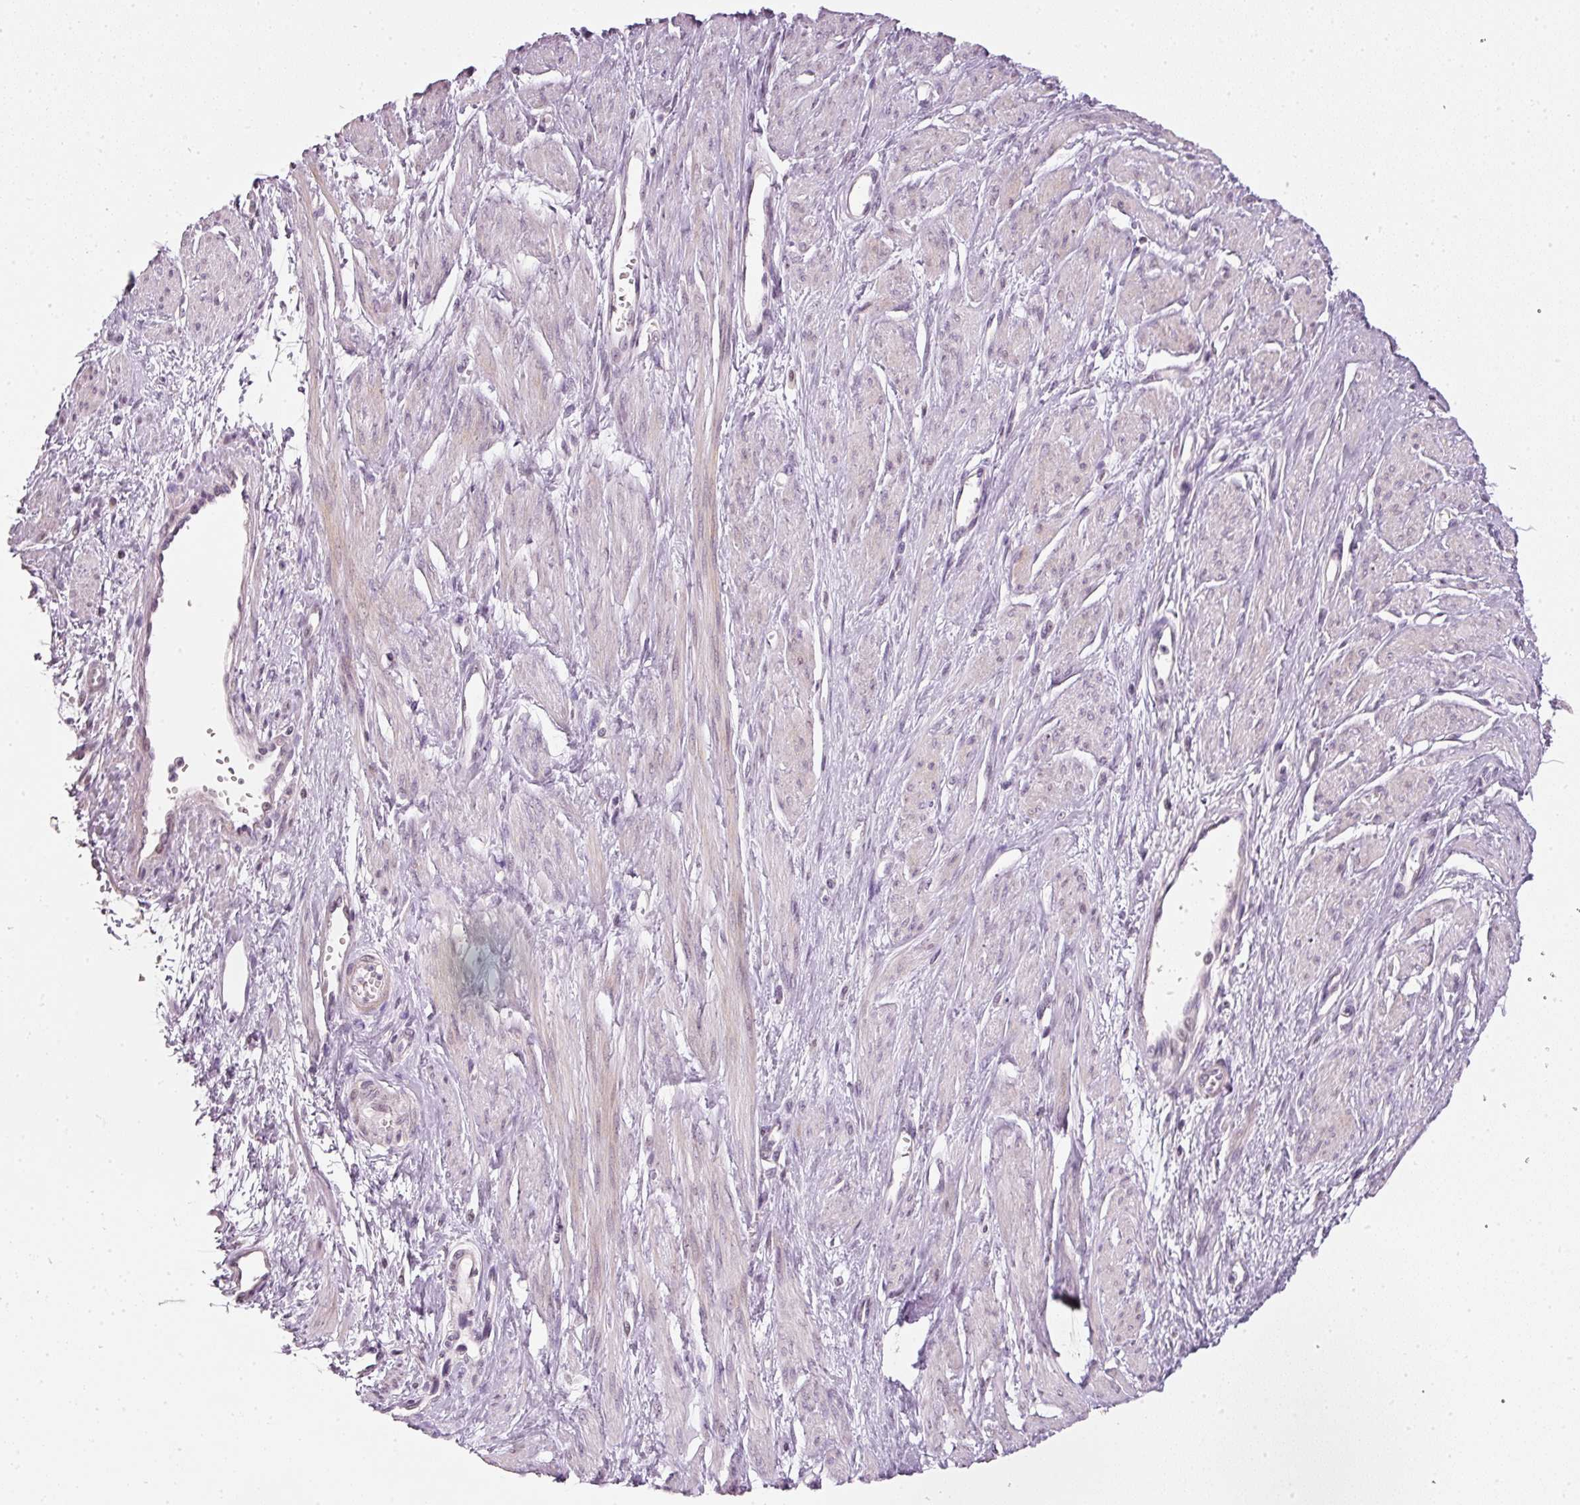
{"staining": {"intensity": "weak", "quantity": "<25%", "location": "cytoplasmic/membranous"}, "tissue": "smooth muscle", "cell_type": "Smooth muscle cells", "image_type": "normal", "snomed": [{"axis": "morphology", "description": "Normal tissue, NOS"}, {"axis": "topography", "description": "Smooth muscle"}, {"axis": "topography", "description": "Uterus"}], "caption": "DAB immunohistochemical staining of benign human smooth muscle reveals no significant expression in smooth muscle cells.", "gene": "NRDE2", "patient": {"sex": "female", "age": 39}}